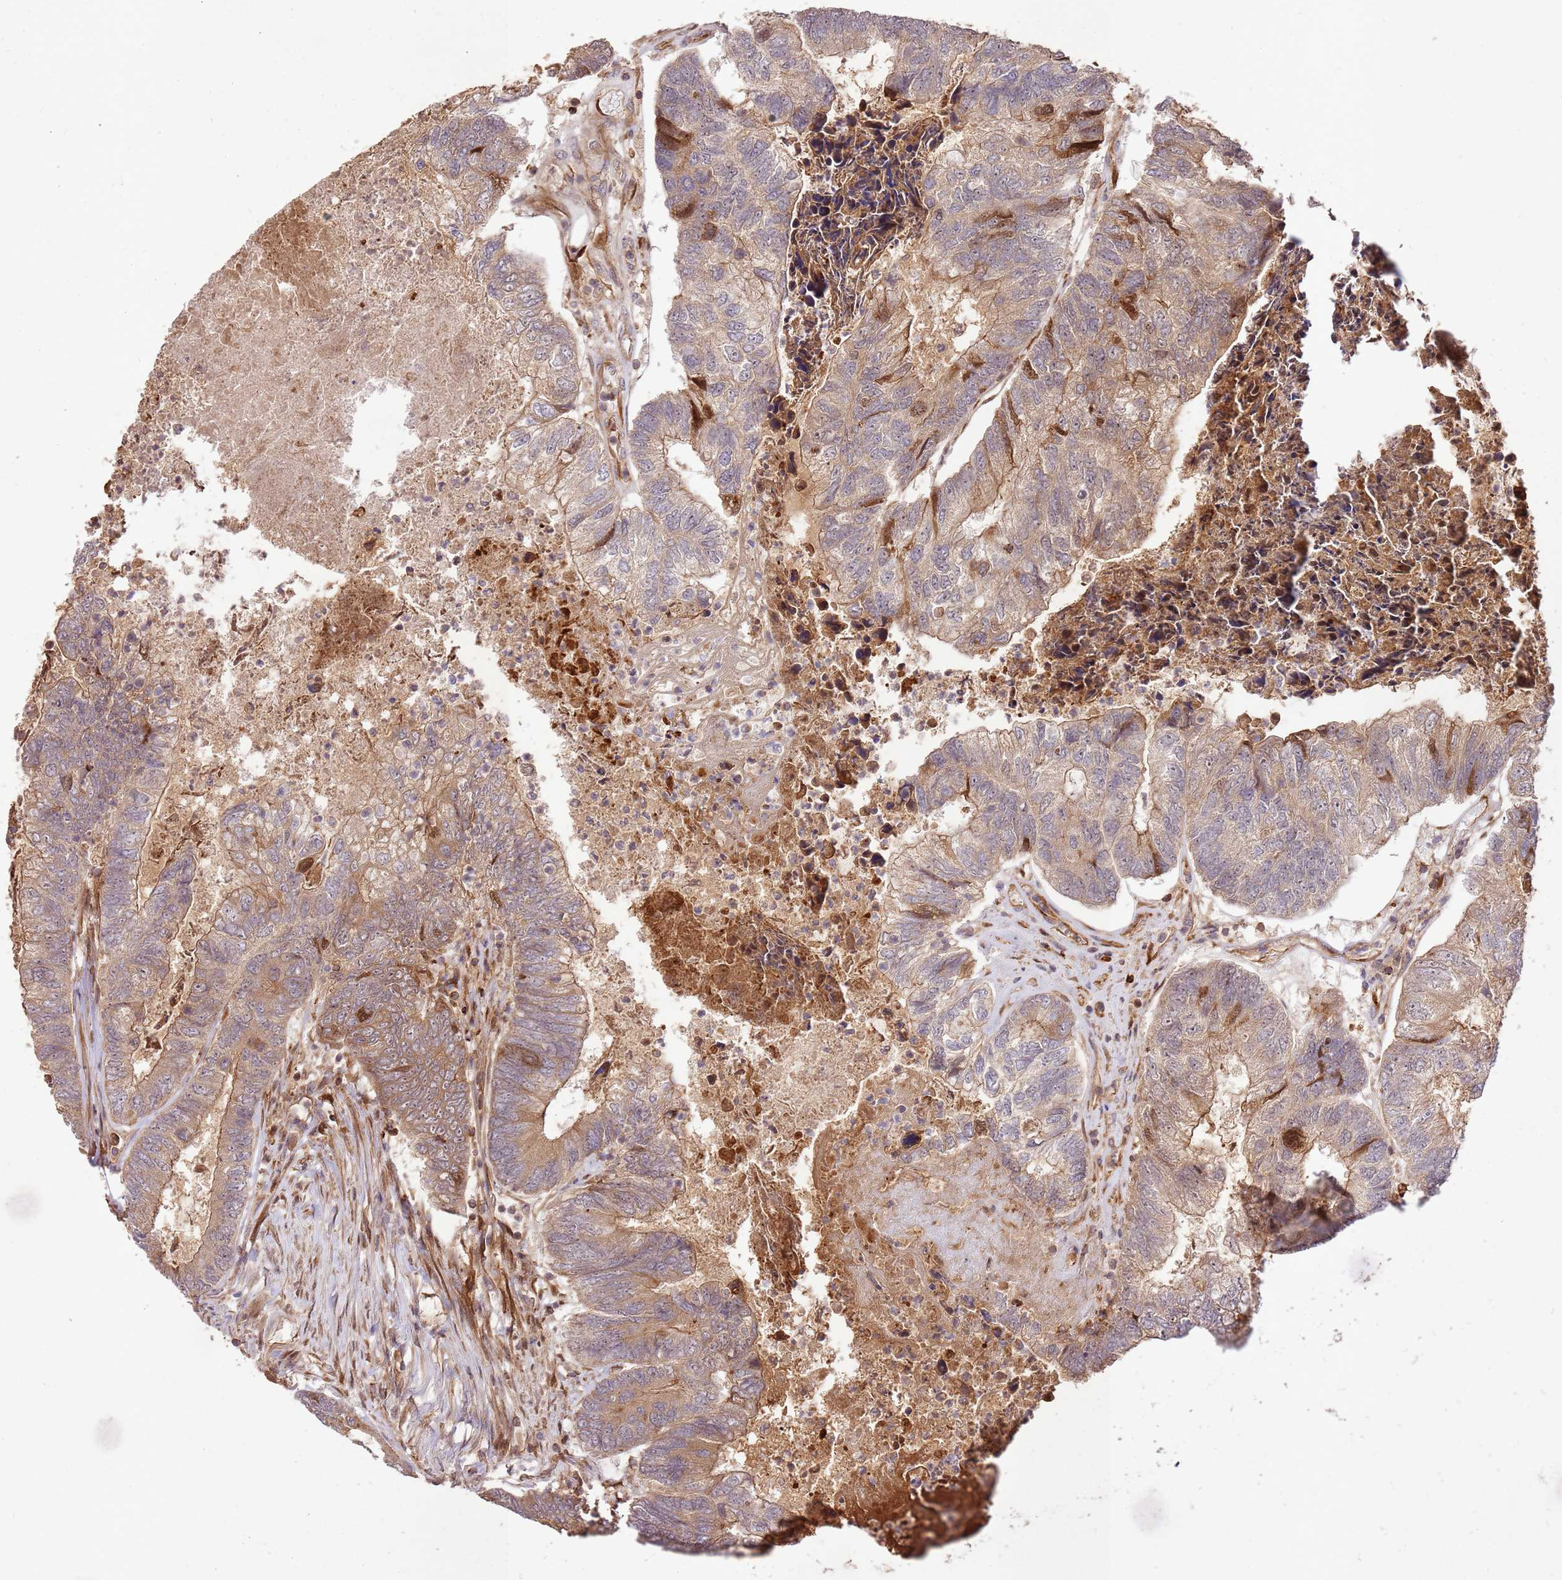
{"staining": {"intensity": "moderate", "quantity": ">75%", "location": "cytoplasmic/membranous"}, "tissue": "colorectal cancer", "cell_type": "Tumor cells", "image_type": "cancer", "snomed": [{"axis": "morphology", "description": "Adenocarcinoma, NOS"}, {"axis": "topography", "description": "Colon"}], "caption": "A high-resolution histopathology image shows immunohistochemistry (IHC) staining of colorectal cancer (adenocarcinoma), which demonstrates moderate cytoplasmic/membranous positivity in about >75% of tumor cells. Using DAB (3,3'-diaminobenzidine) (brown) and hematoxylin (blue) stains, captured at high magnification using brightfield microscopy.", "gene": "KATNAL2", "patient": {"sex": "female", "age": 67}}